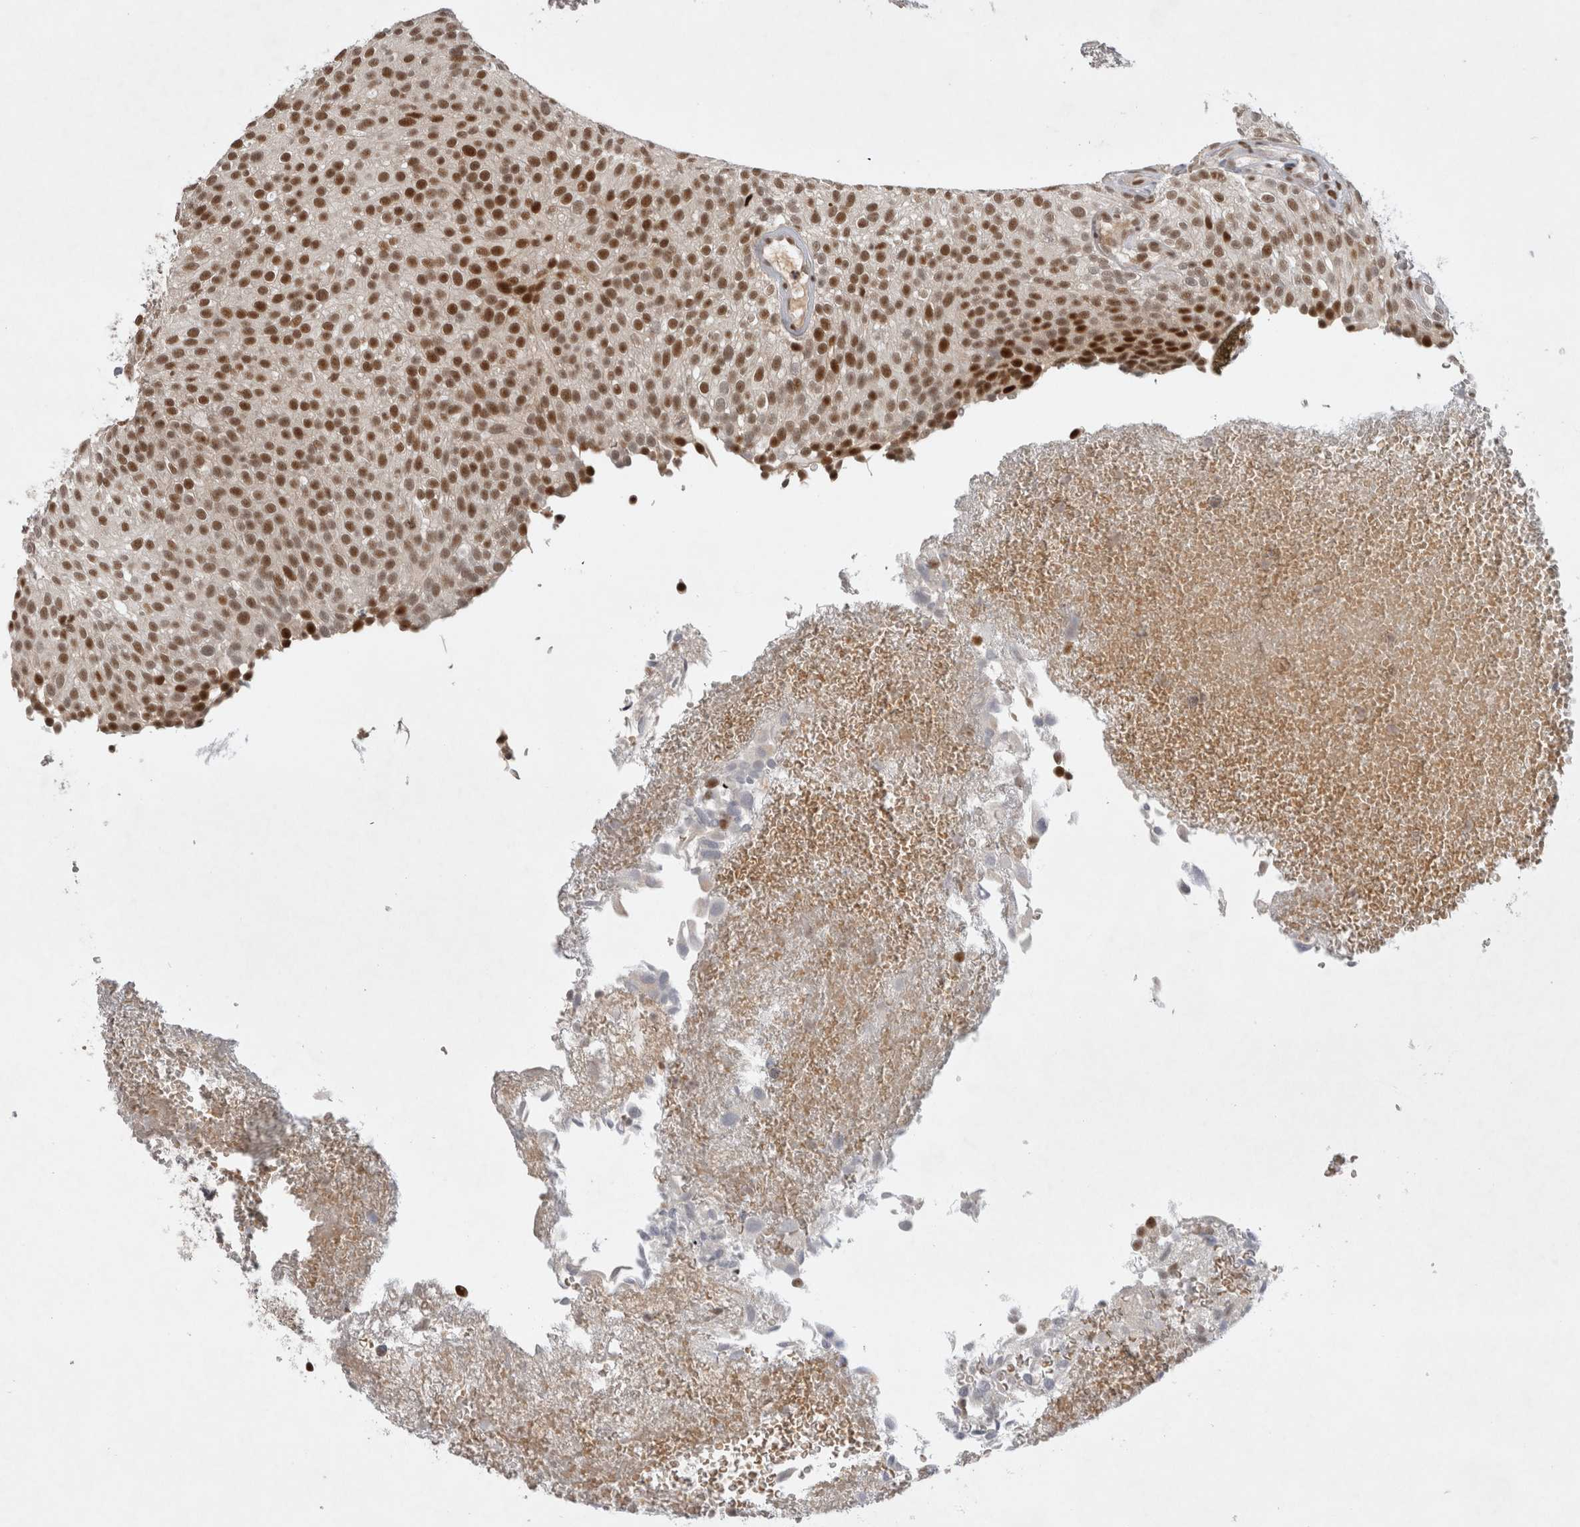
{"staining": {"intensity": "strong", "quantity": ">75%", "location": "nuclear"}, "tissue": "urothelial cancer", "cell_type": "Tumor cells", "image_type": "cancer", "snomed": [{"axis": "morphology", "description": "Urothelial carcinoma, Low grade"}, {"axis": "topography", "description": "Urinary bladder"}], "caption": "DAB immunohistochemical staining of urothelial cancer demonstrates strong nuclear protein staining in approximately >75% of tumor cells.", "gene": "HESX1", "patient": {"sex": "male", "age": 78}}